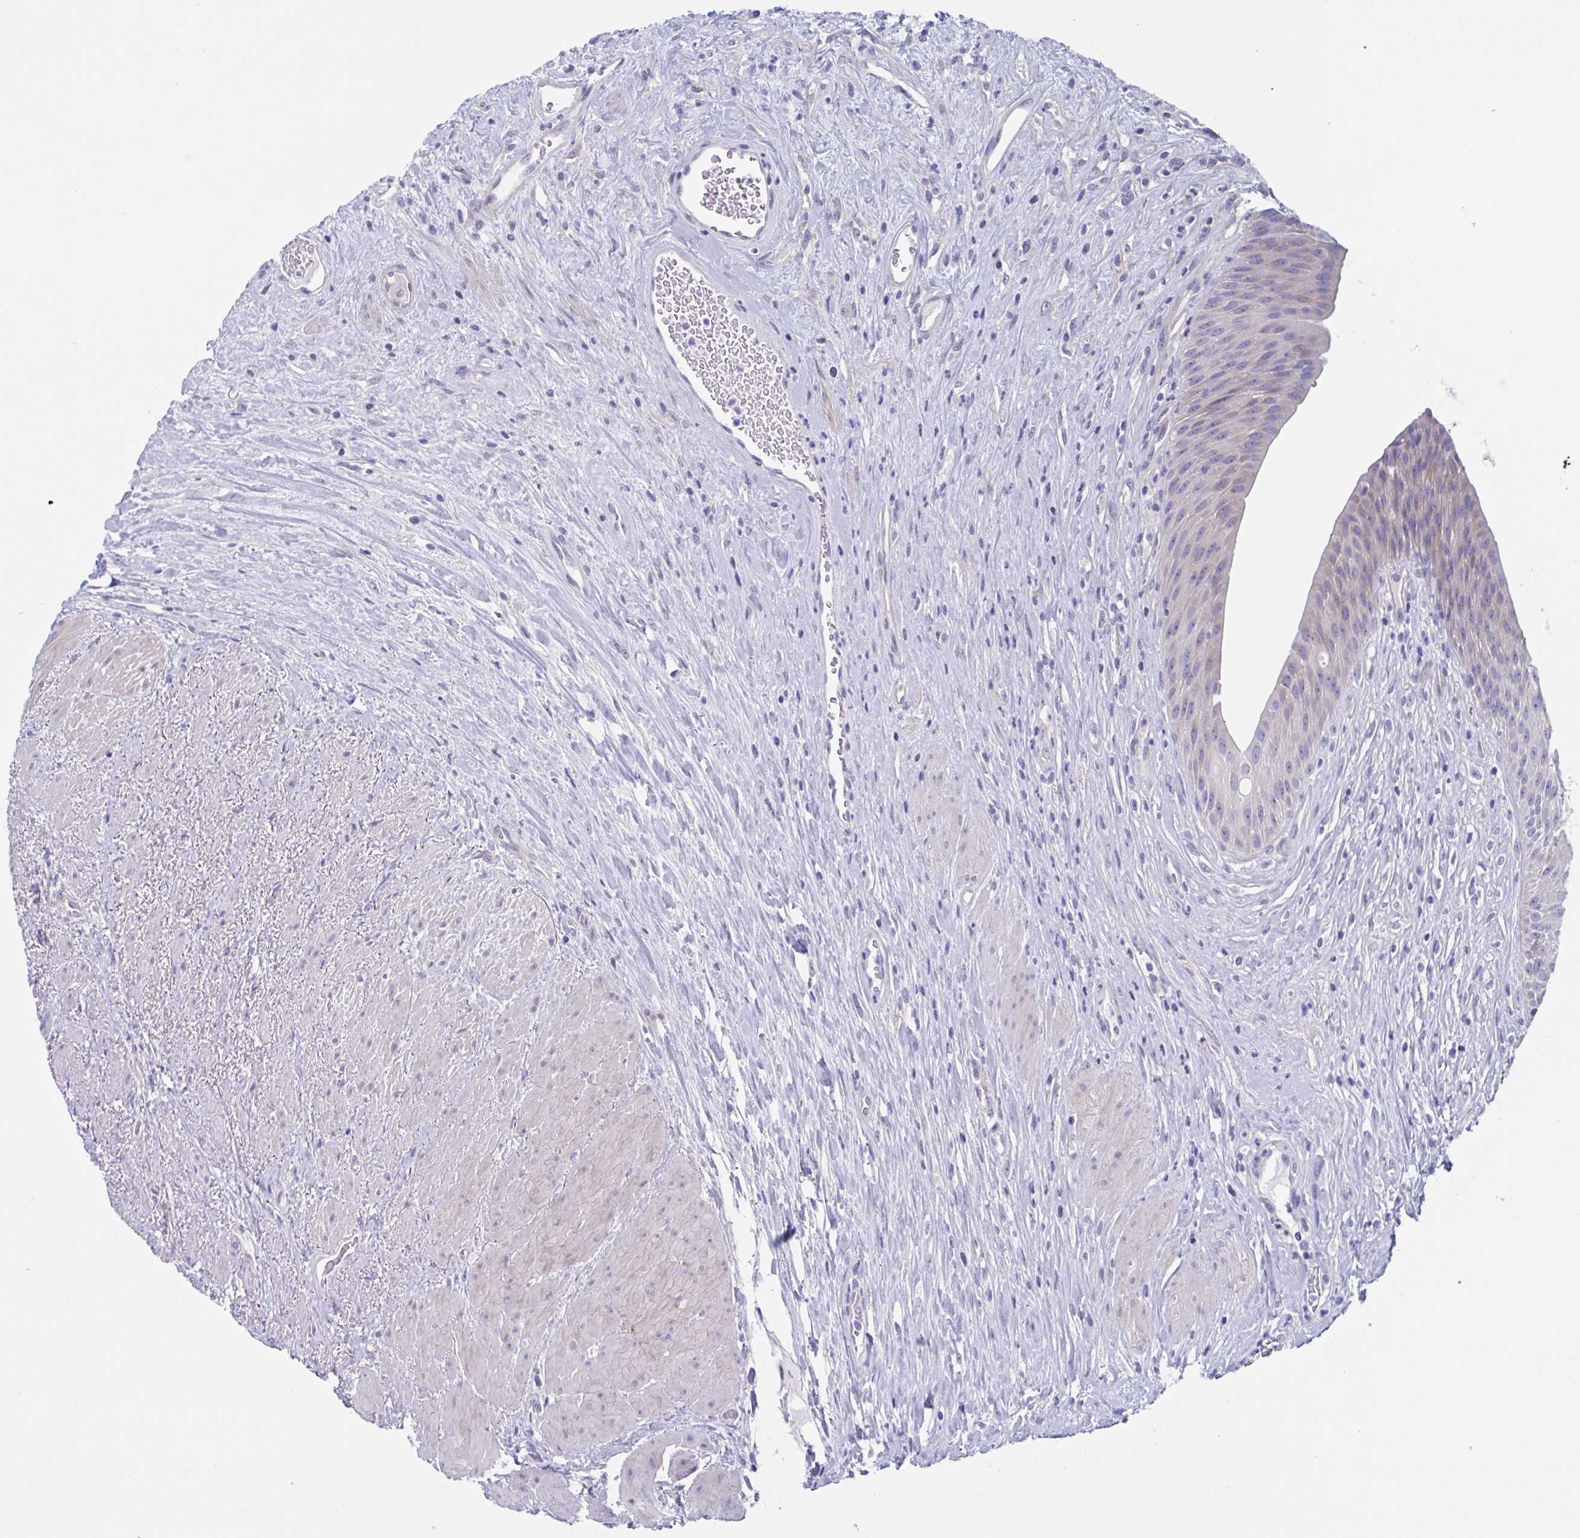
{"staining": {"intensity": "weak", "quantity": "25%-75%", "location": "cytoplasmic/membranous"}, "tissue": "urinary bladder", "cell_type": "Urothelial cells", "image_type": "normal", "snomed": [{"axis": "morphology", "description": "Normal tissue, NOS"}, {"axis": "topography", "description": "Urinary bladder"}], "caption": "This image exhibits IHC staining of normal human urinary bladder, with low weak cytoplasmic/membranous staining in approximately 25%-75% of urothelial cells.", "gene": "LPIN3", "patient": {"sex": "female", "age": 56}}